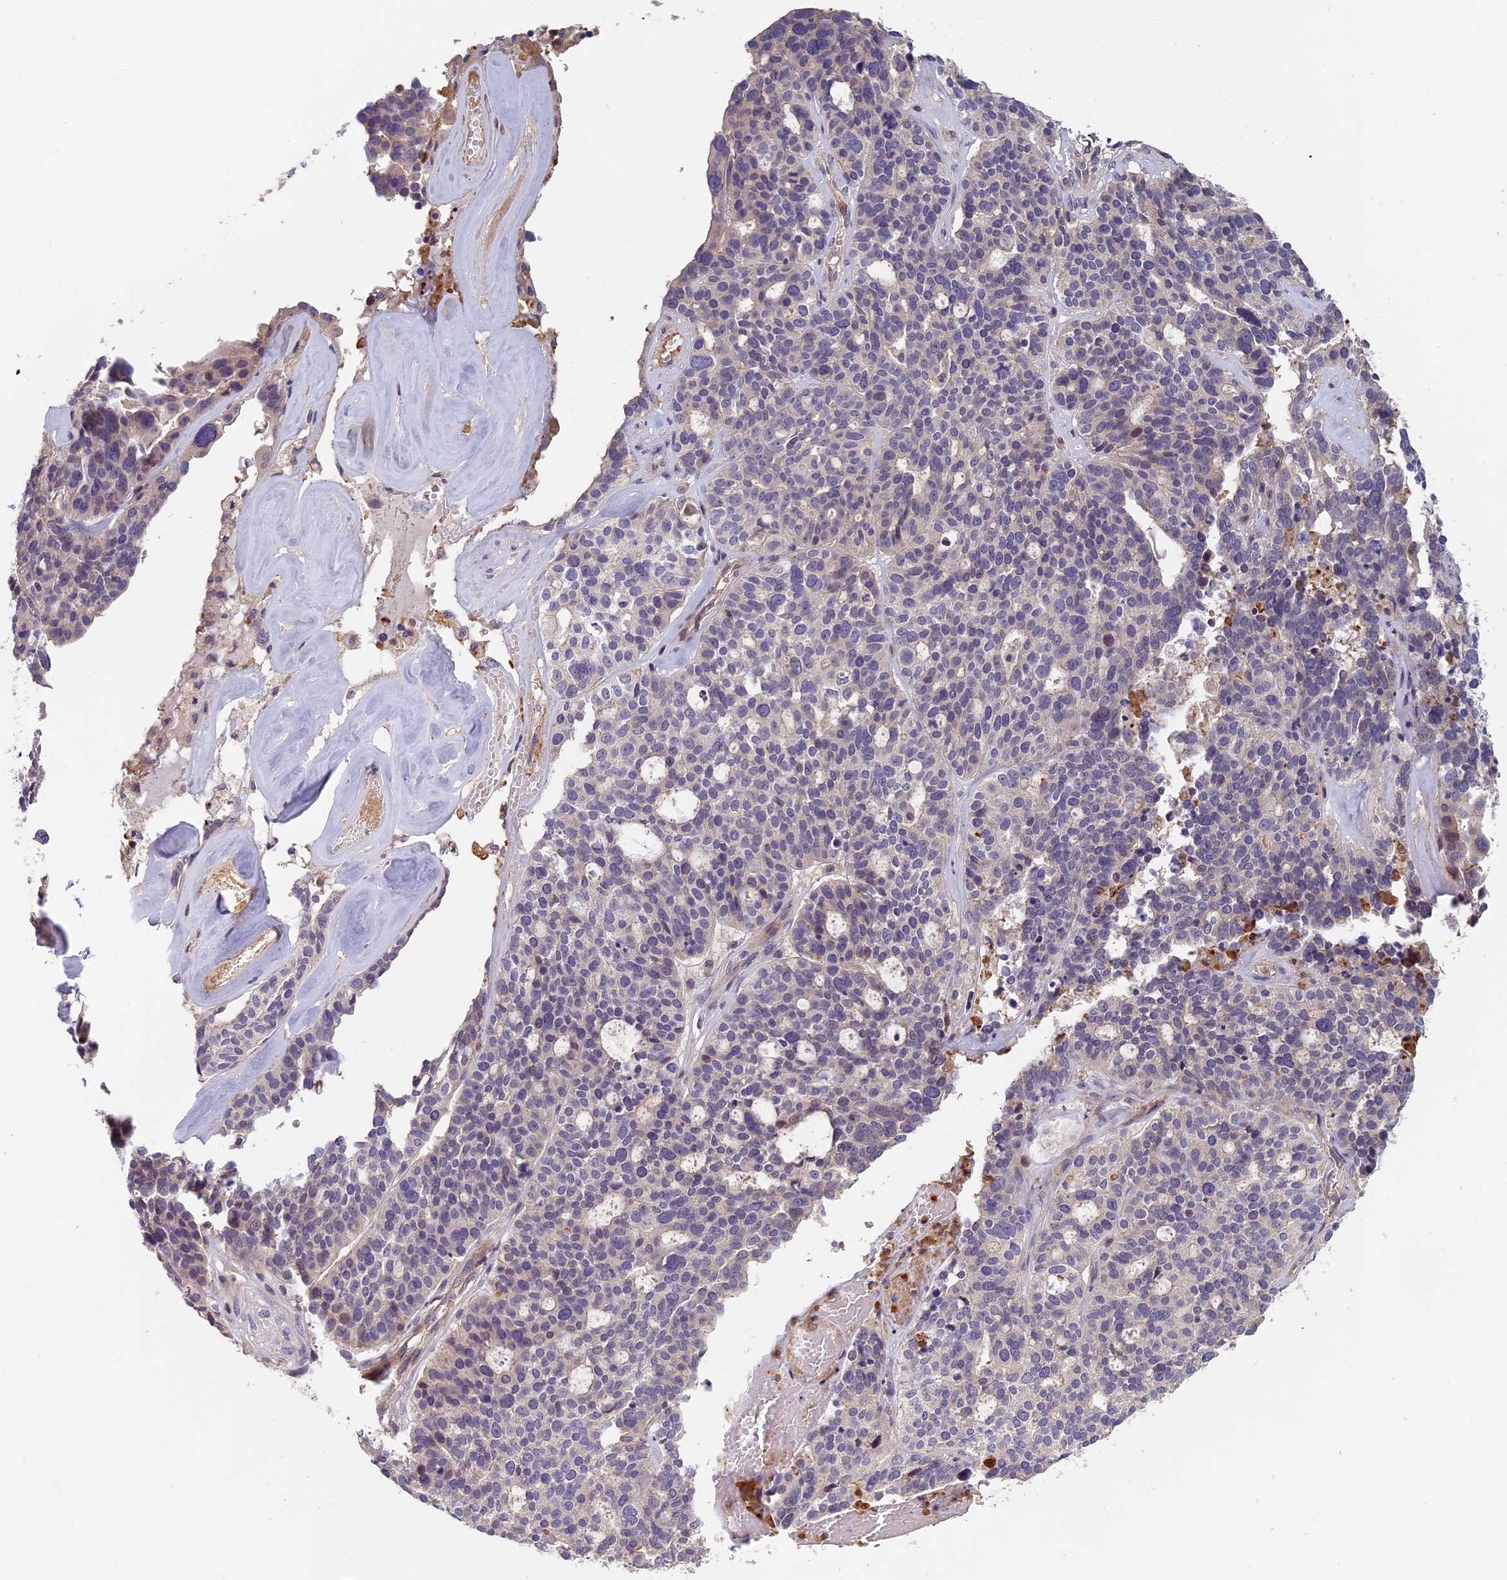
{"staining": {"intensity": "negative", "quantity": "none", "location": "none"}, "tissue": "ovarian cancer", "cell_type": "Tumor cells", "image_type": "cancer", "snomed": [{"axis": "morphology", "description": "Cystadenocarcinoma, serous, NOS"}, {"axis": "topography", "description": "Ovary"}], "caption": "Immunohistochemistry of human ovarian cancer displays no positivity in tumor cells.", "gene": "AP4E1", "patient": {"sex": "female", "age": 59}}